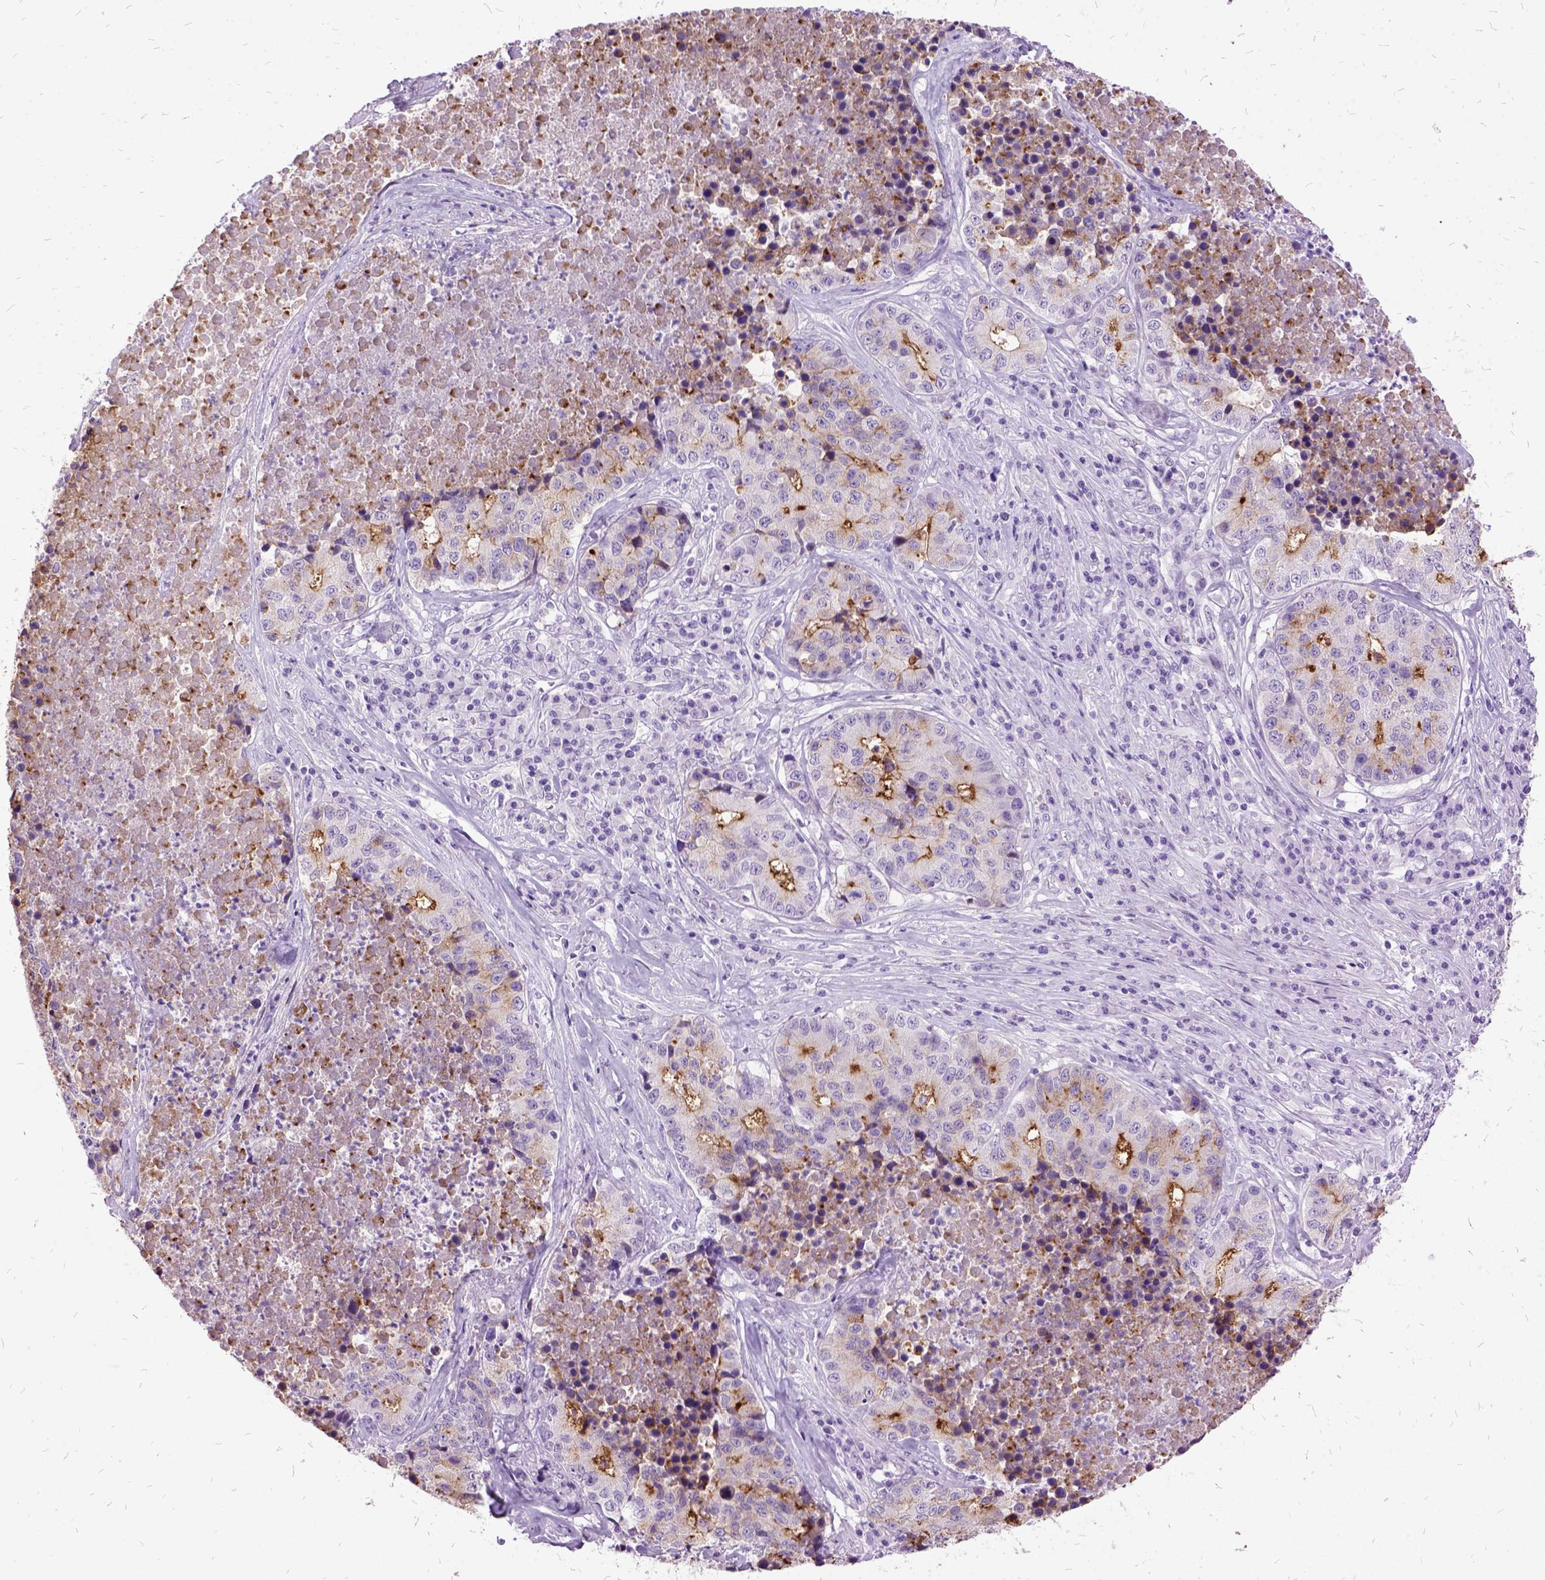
{"staining": {"intensity": "moderate", "quantity": "<25%", "location": "cytoplasmic/membranous"}, "tissue": "stomach cancer", "cell_type": "Tumor cells", "image_type": "cancer", "snomed": [{"axis": "morphology", "description": "Adenocarcinoma, NOS"}, {"axis": "topography", "description": "Stomach"}], "caption": "High-magnification brightfield microscopy of stomach cancer stained with DAB (brown) and counterstained with hematoxylin (blue). tumor cells exhibit moderate cytoplasmic/membranous positivity is identified in about<25% of cells.", "gene": "MME", "patient": {"sex": "male", "age": 71}}